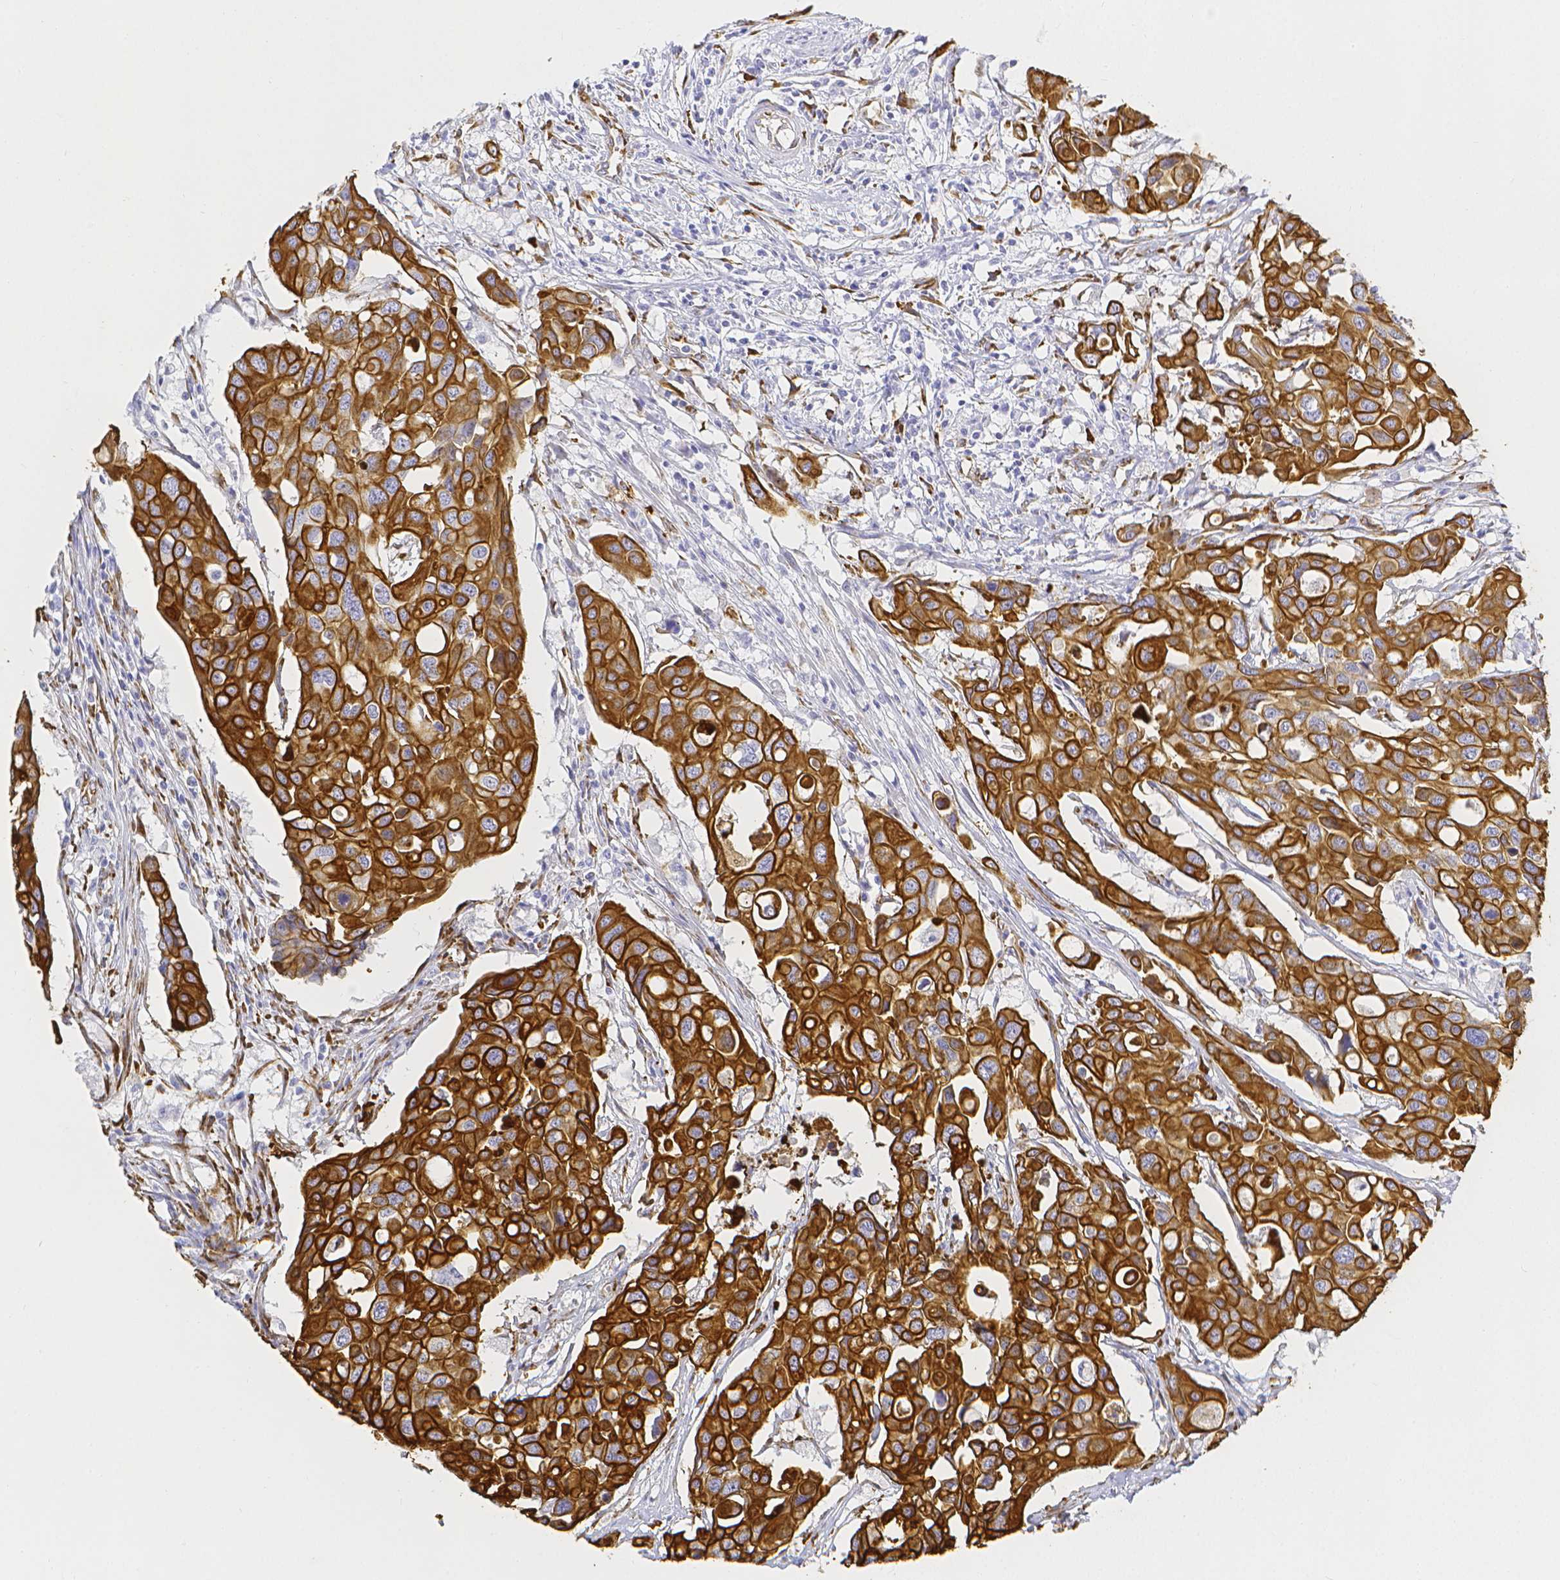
{"staining": {"intensity": "strong", "quantity": ">75%", "location": "cytoplasmic/membranous"}, "tissue": "colorectal cancer", "cell_type": "Tumor cells", "image_type": "cancer", "snomed": [{"axis": "morphology", "description": "Adenocarcinoma, NOS"}, {"axis": "topography", "description": "Colon"}], "caption": "The immunohistochemical stain highlights strong cytoplasmic/membranous staining in tumor cells of colorectal cancer tissue.", "gene": "SMURF1", "patient": {"sex": "male", "age": 77}}